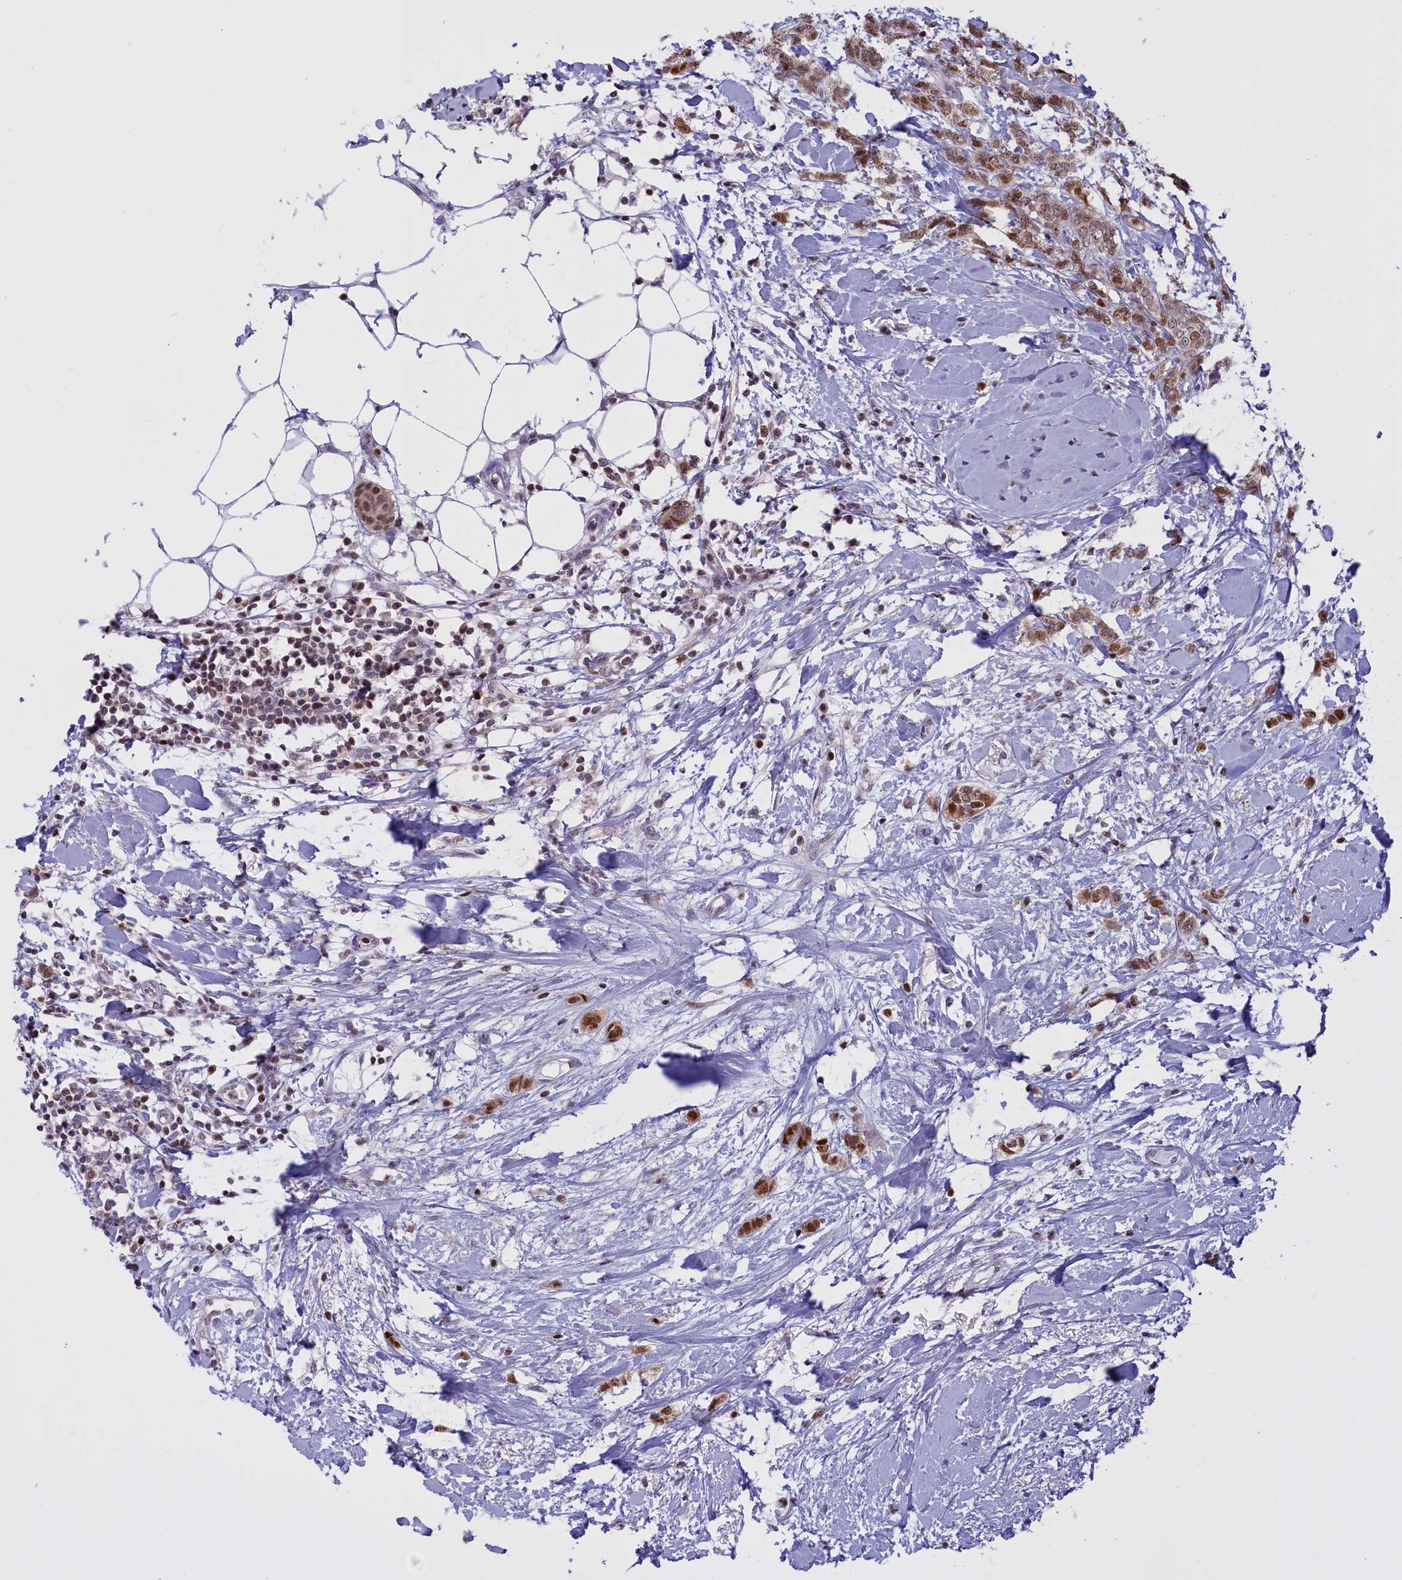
{"staining": {"intensity": "moderate", "quantity": "25%-75%", "location": "nuclear"}, "tissue": "breast cancer", "cell_type": "Tumor cells", "image_type": "cancer", "snomed": [{"axis": "morphology", "description": "Duct carcinoma"}, {"axis": "topography", "description": "Breast"}], "caption": "This micrograph demonstrates immunohistochemistry staining of intraductal carcinoma (breast), with medium moderate nuclear positivity in about 25%-75% of tumor cells.", "gene": "IZUMO2", "patient": {"sex": "female", "age": 72}}